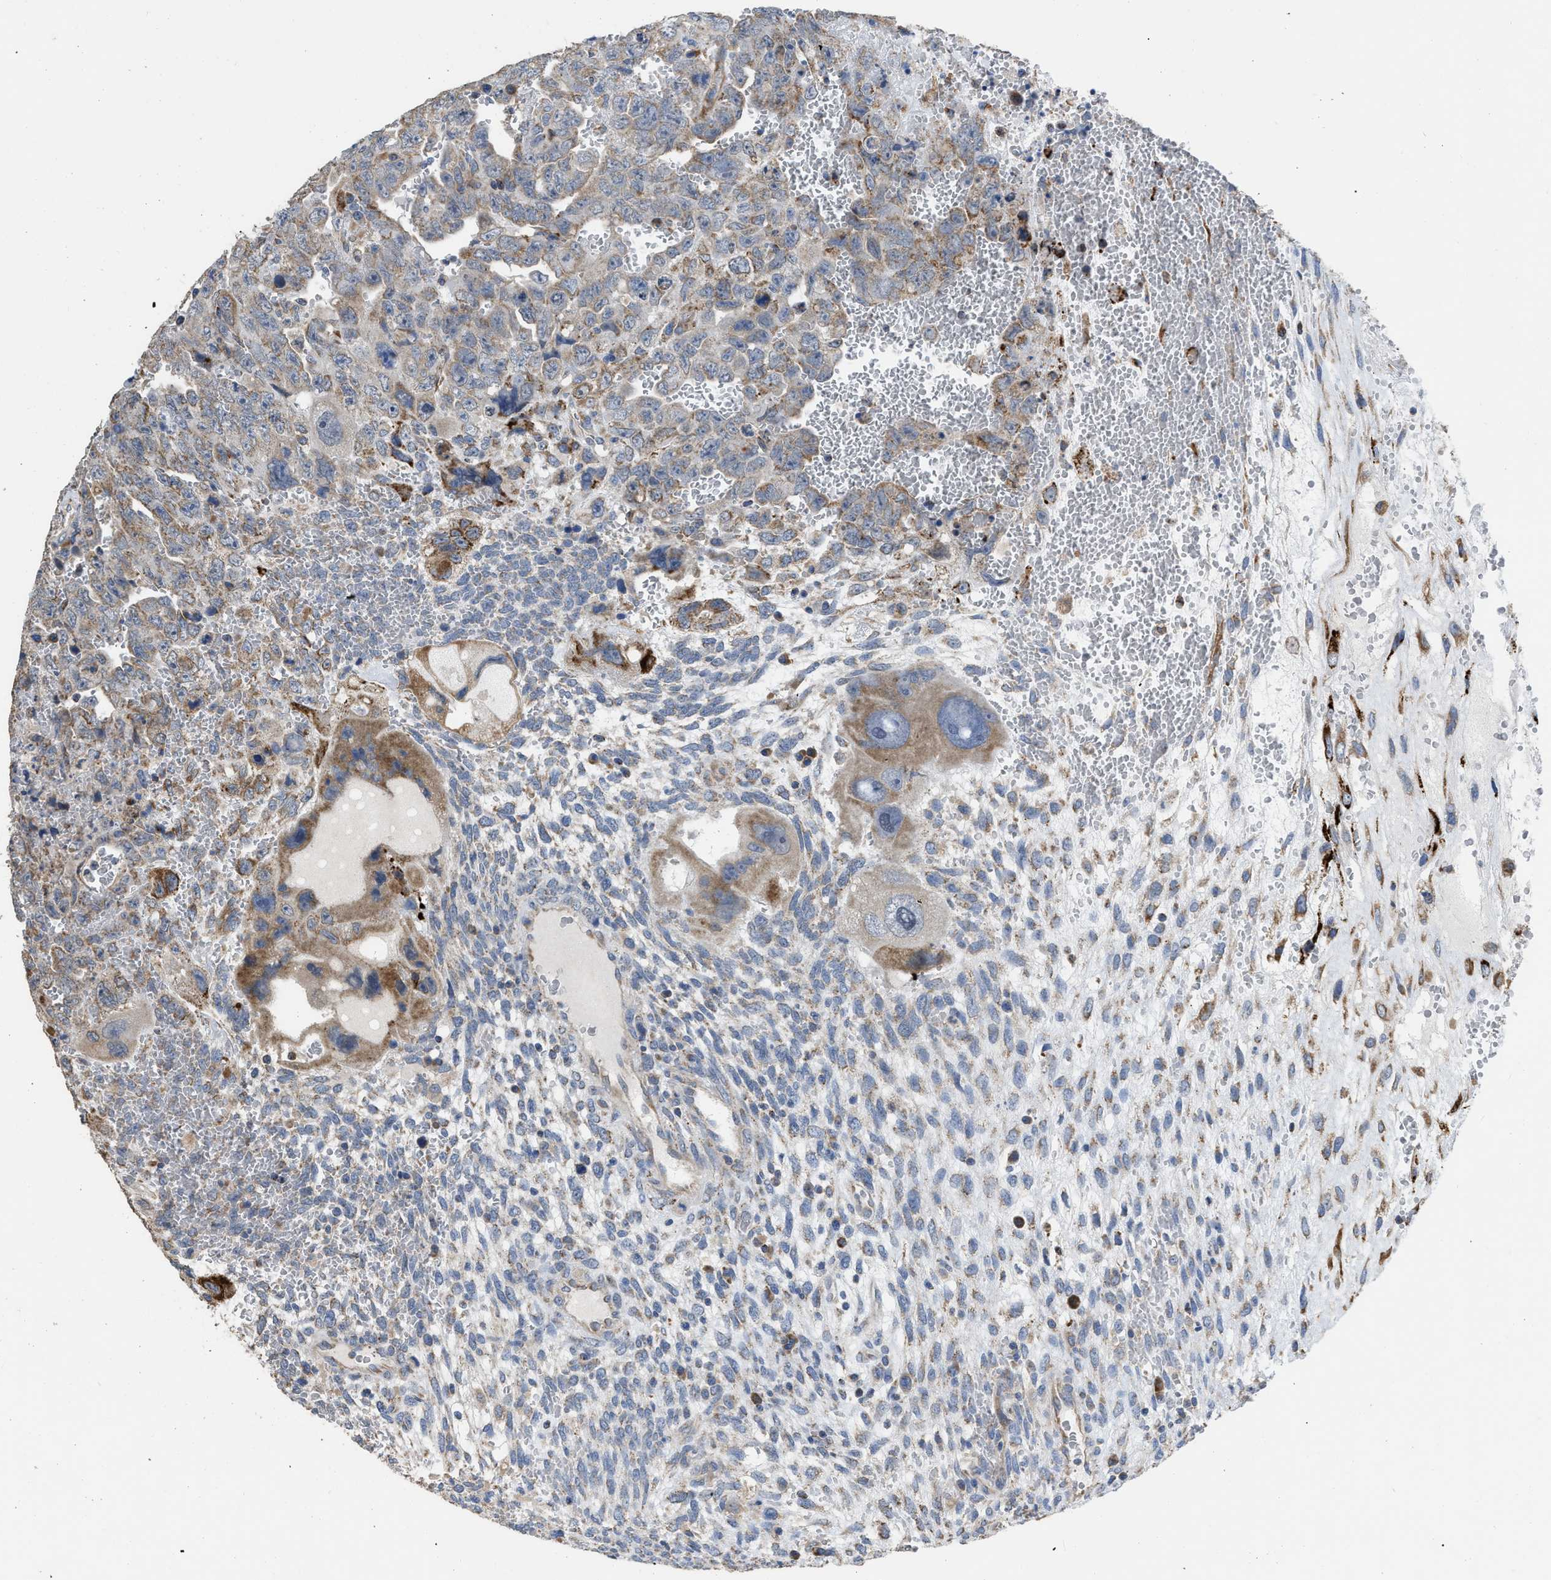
{"staining": {"intensity": "weak", "quantity": "25%-75%", "location": "cytoplasmic/membranous"}, "tissue": "testis cancer", "cell_type": "Tumor cells", "image_type": "cancer", "snomed": [{"axis": "morphology", "description": "Carcinoma, Embryonal, NOS"}, {"axis": "topography", "description": "Testis"}], "caption": "Testis cancer stained with immunohistochemistry displays weak cytoplasmic/membranous positivity in about 25%-75% of tumor cells. Using DAB (3,3'-diaminobenzidine) (brown) and hematoxylin (blue) stains, captured at high magnification using brightfield microscopy.", "gene": "AK2", "patient": {"sex": "male", "age": 28}}